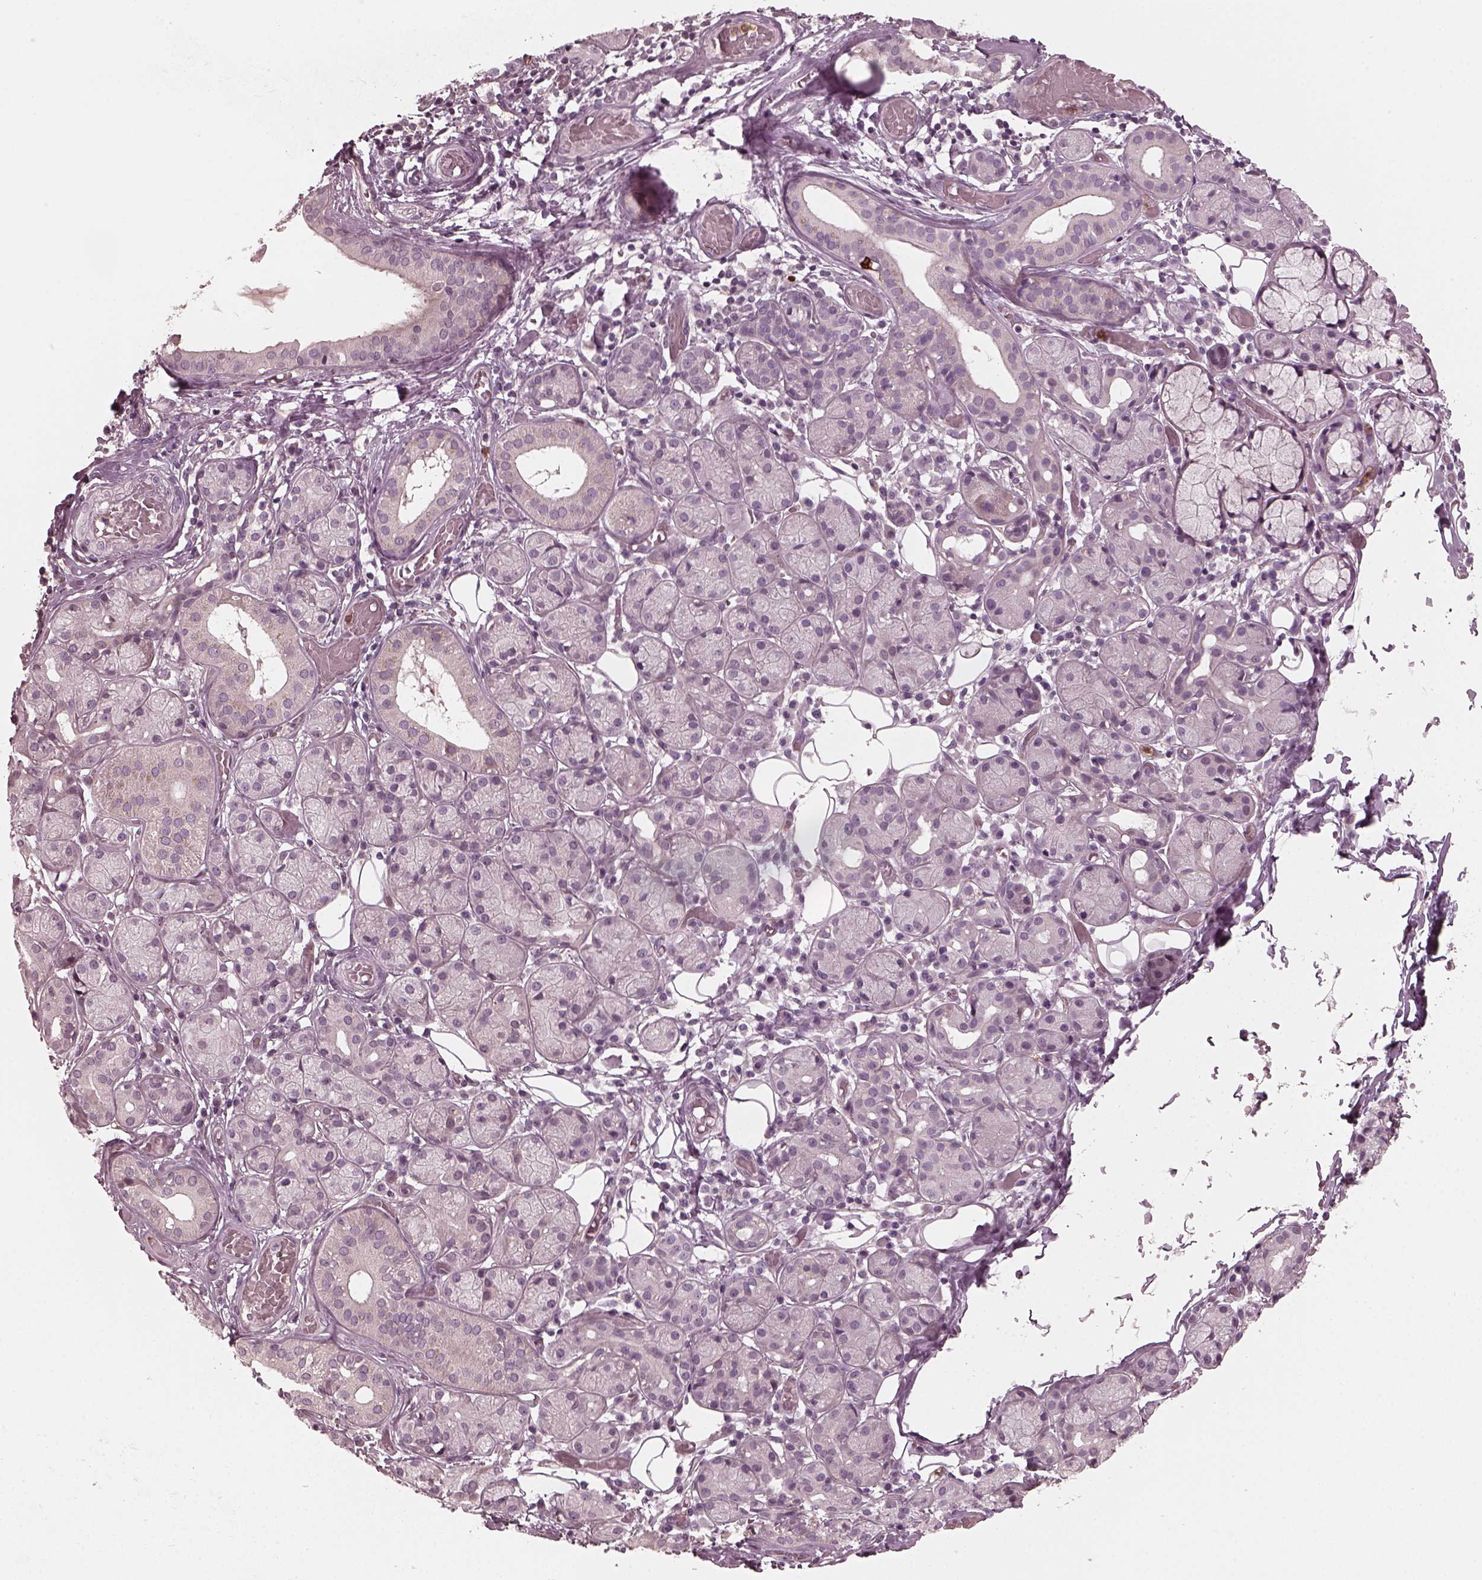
{"staining": {"intensity": "negative", "quantity": "none", "location": "none"}, "tissue": "salivary gland", "cell_type": "Glandular cells", "image_type": "normal", "snomed": [{"axis": "morphology", "description": "Normal tissue, NOS"}, {"axis": "topography", "description": "Salivary gland"}, {"axis": "topography", "description": "Peripheral nerve tissue"}], "caption": "A high-resolution micrograph shows IHC staining of normal salivary gland, which reveals no significant positivity in glandular cells. (Brightfield microscopy of DAB immunohistochemistry (IHC) at high magnification).", "gene": "CHIT1", "patient": {"sex": "male", "age": 71}}